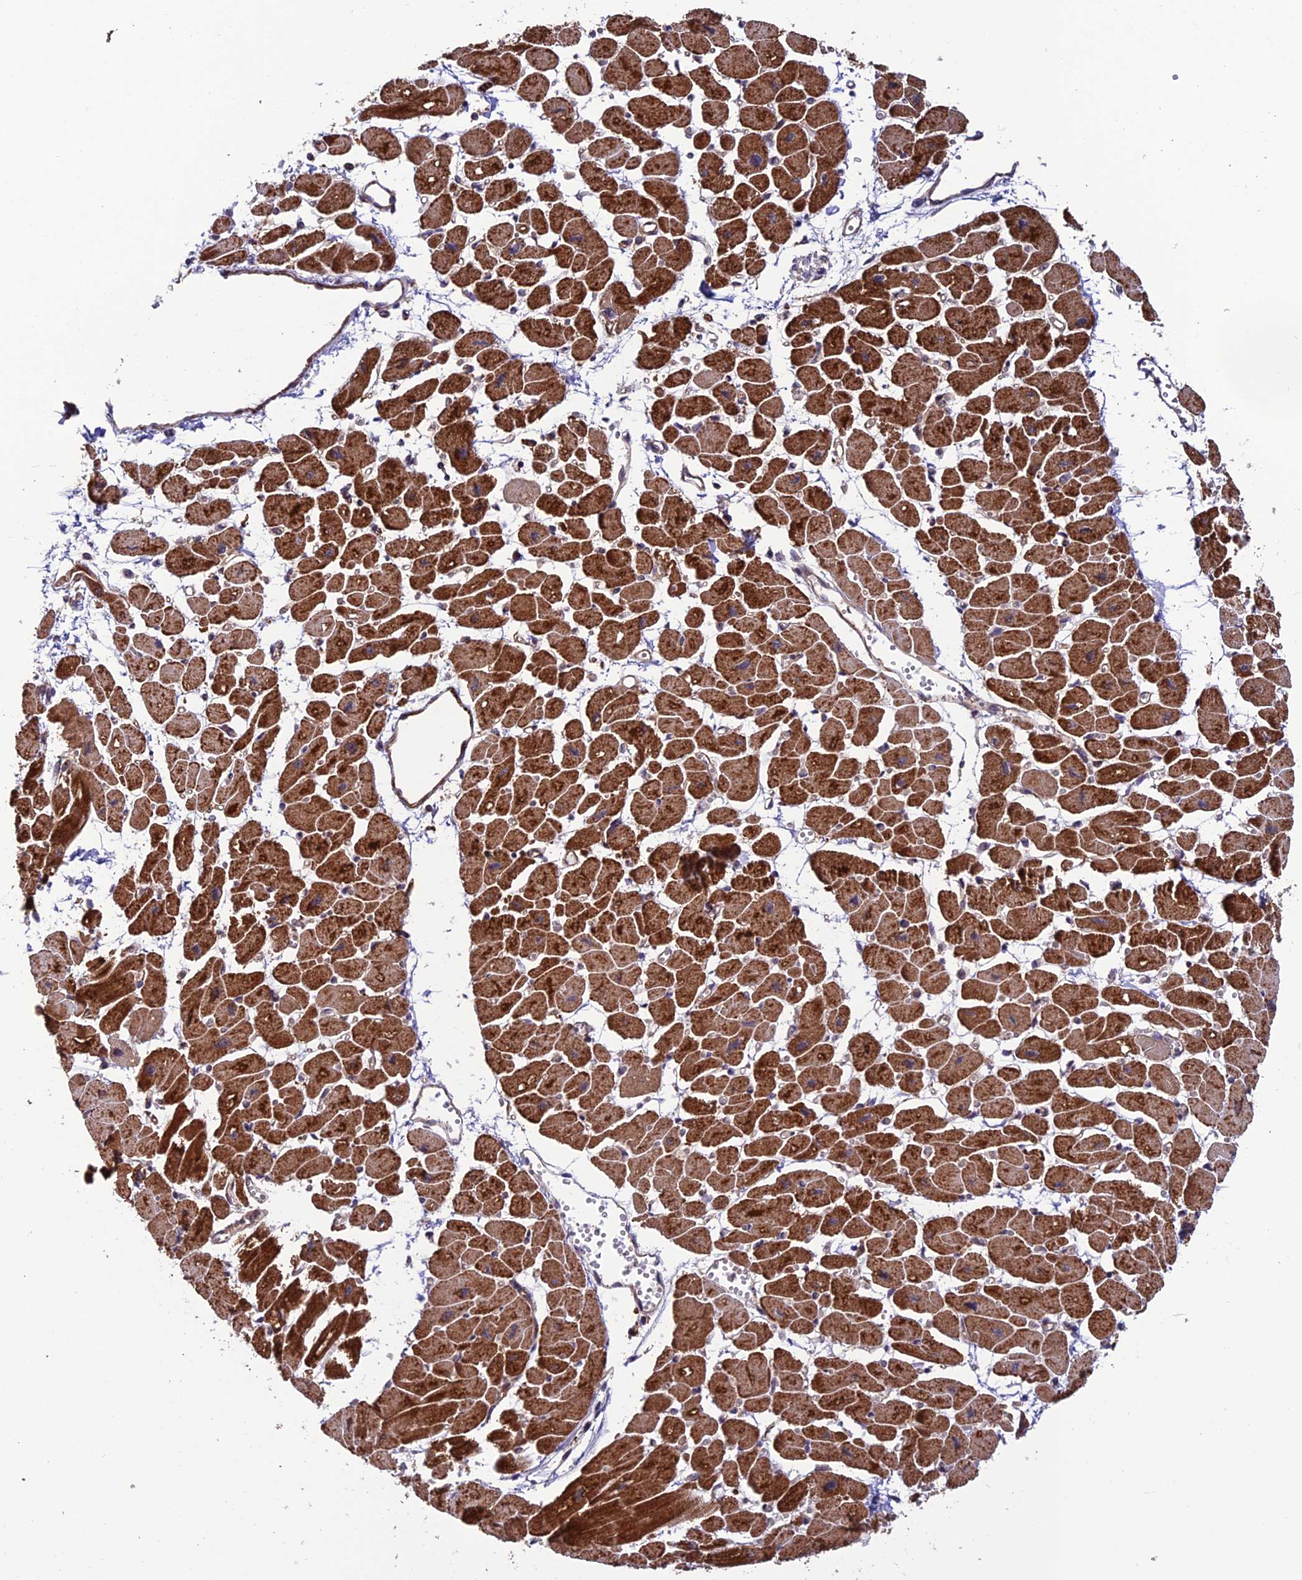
{"staining": {"intensity": "strong", "quantity": ">75%", "location": "cytoplasmic/membranous"}, "tissue": "heart muscle", "cell_type": "Cardiomyocytes", "image_type": "normal", "snomed": [{"axis": "morphology", "description": "Normal tissue, NOS"}, {"axis": "topography", "description": "Heart"}], "caption": "Strong cytoplasmic/membranous protein expression is identified in about >75% of cardiomyocytes in heart muscle. (brown staining indicates protein expression, while blue staining denotes nuclei).", "gene": "TNIP3", "patient": {"sex": "female", "age": 54}}